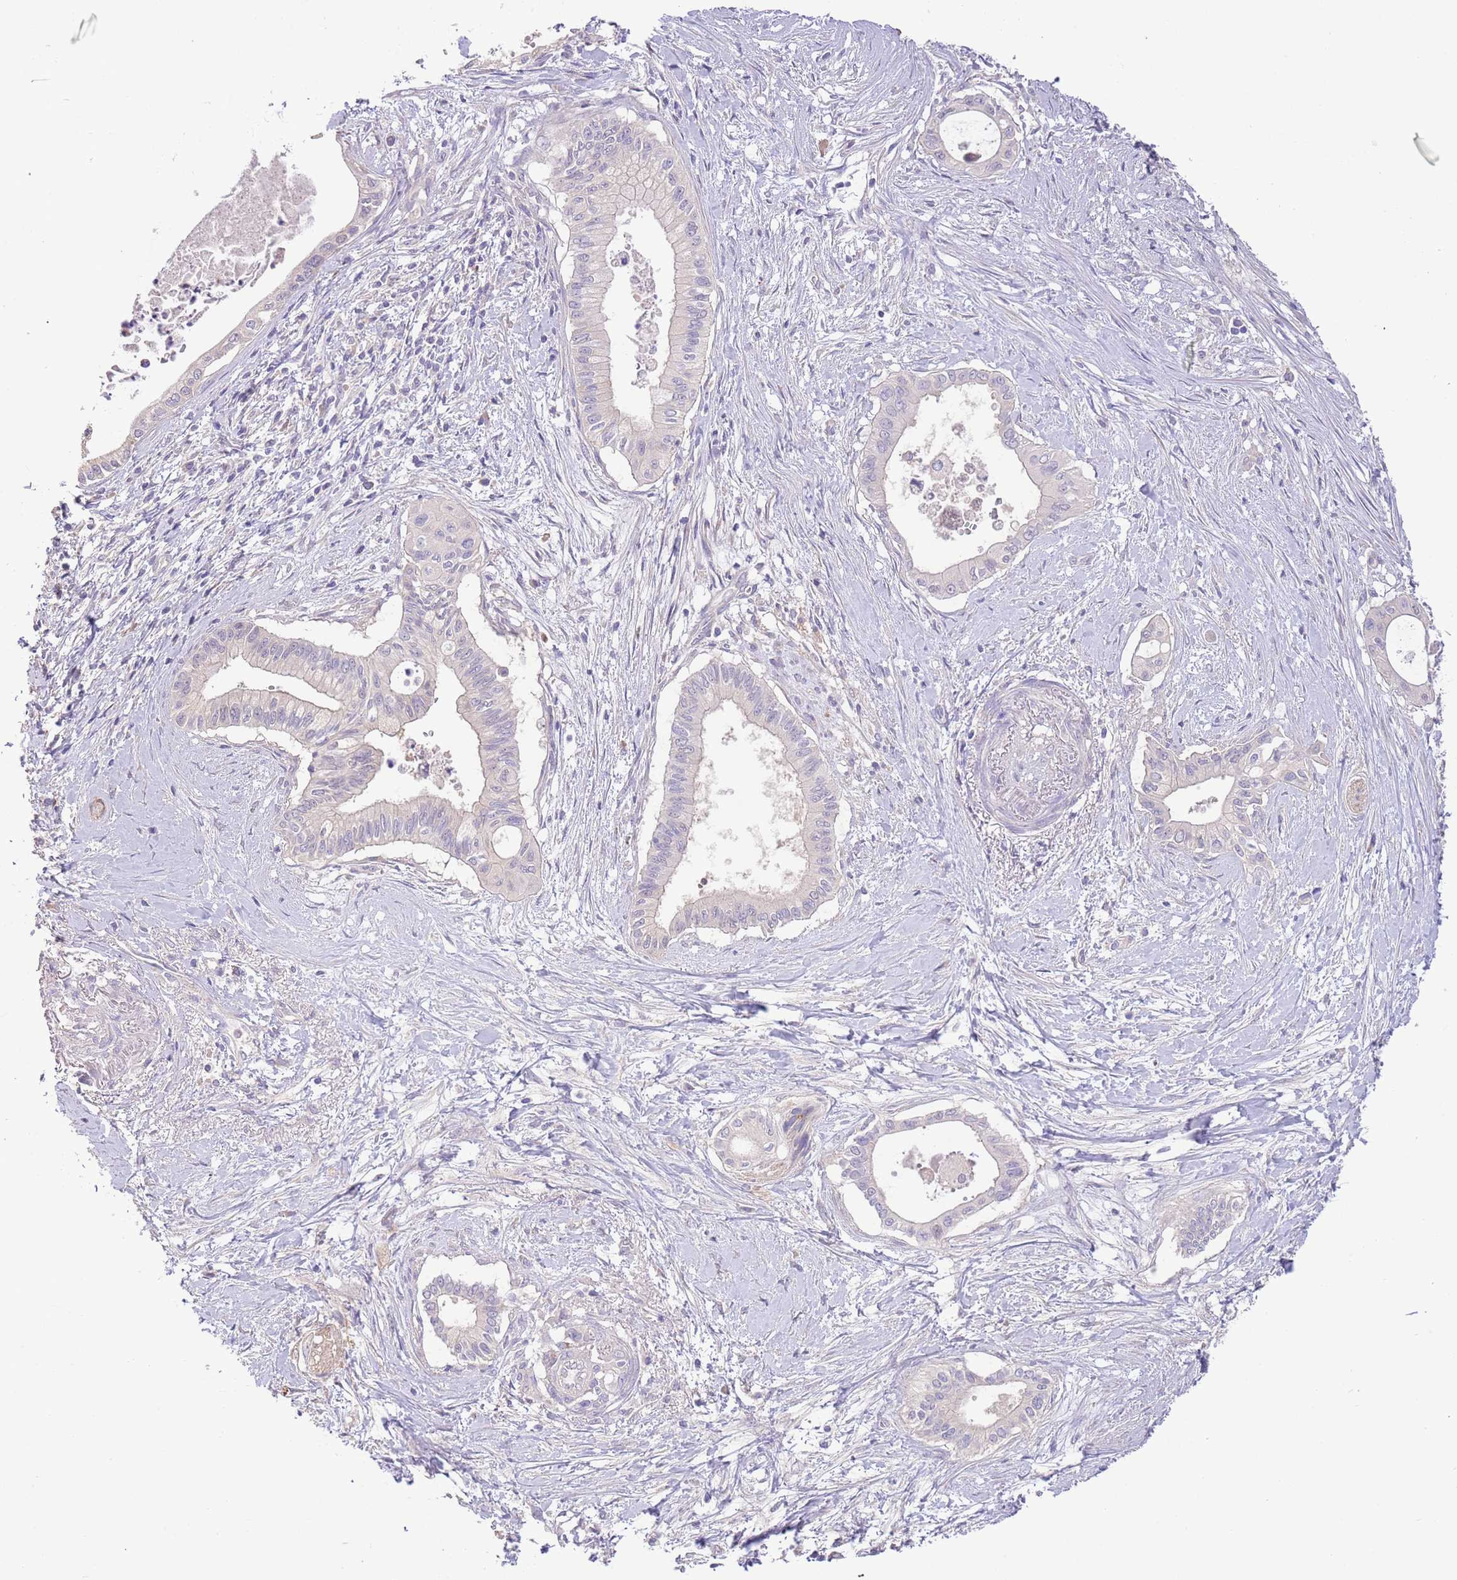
{"staining": {"intensity": "negative", "quantity": "none", "location": "none"}, "tissue": "pancreatic cancer", "cell_type": "Tumor cells", "image_type": "cancer", "snomed": [{"axis": "morphology", "description": "Adenocarcinoma, NOS"}, {"axis": "topography", "description": "Pancreas"}], "caption": "Human adenocarcinoma (pancreatic) stained for a protein using immunohistochemistry (IHC) displays no expression in tumor cells.", "gene": "ZNF658", "patient": {"sex": "male", "age": 78}}